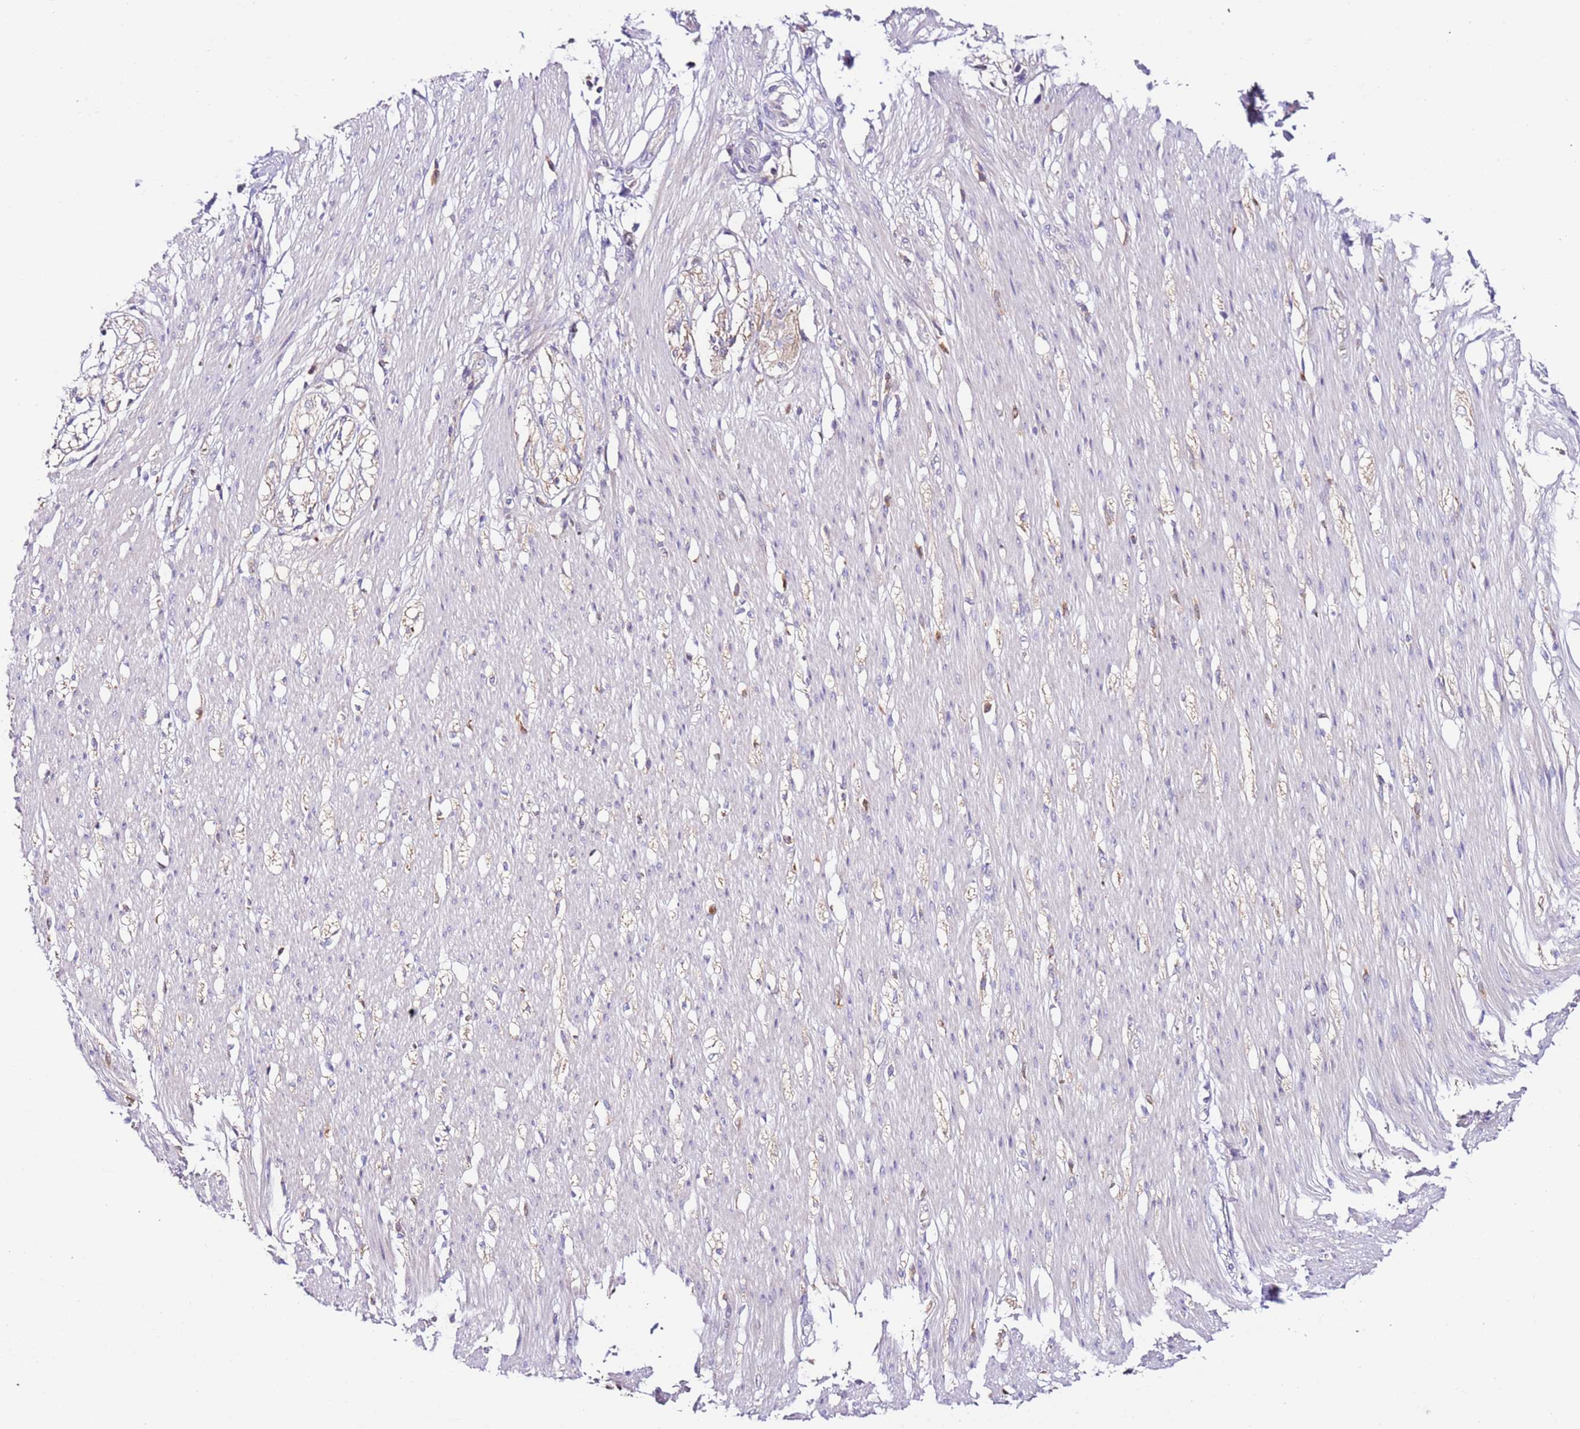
{"staining": {"intensity": "negative", "quantity": "none", "location": "none"}, "tissue": "smooth muscle", "cell_type": "Smooth muscle cells", "image_type": "normal", "snomed": [{"axis": "morphology", "description": "Normal tissue, NOS"}, {"axis": "morphology", "description": "Adenocarcinoma, NOS"}, {"axis": "topography", "description": "Colon"}, {"axis": "topography", "description": "Peripheral nerve tissue"}], "caption": "Immunohistochemistry photomicrograph of normal smooth muscle stained for a protein (brown), which shows no expression in smooth muscle cells. (Immunohistochemistry (ihc), brightfield microscopy, high magnification).", "gene": "FLVCR1", "patient": {"sex": "male", "age": 14}}